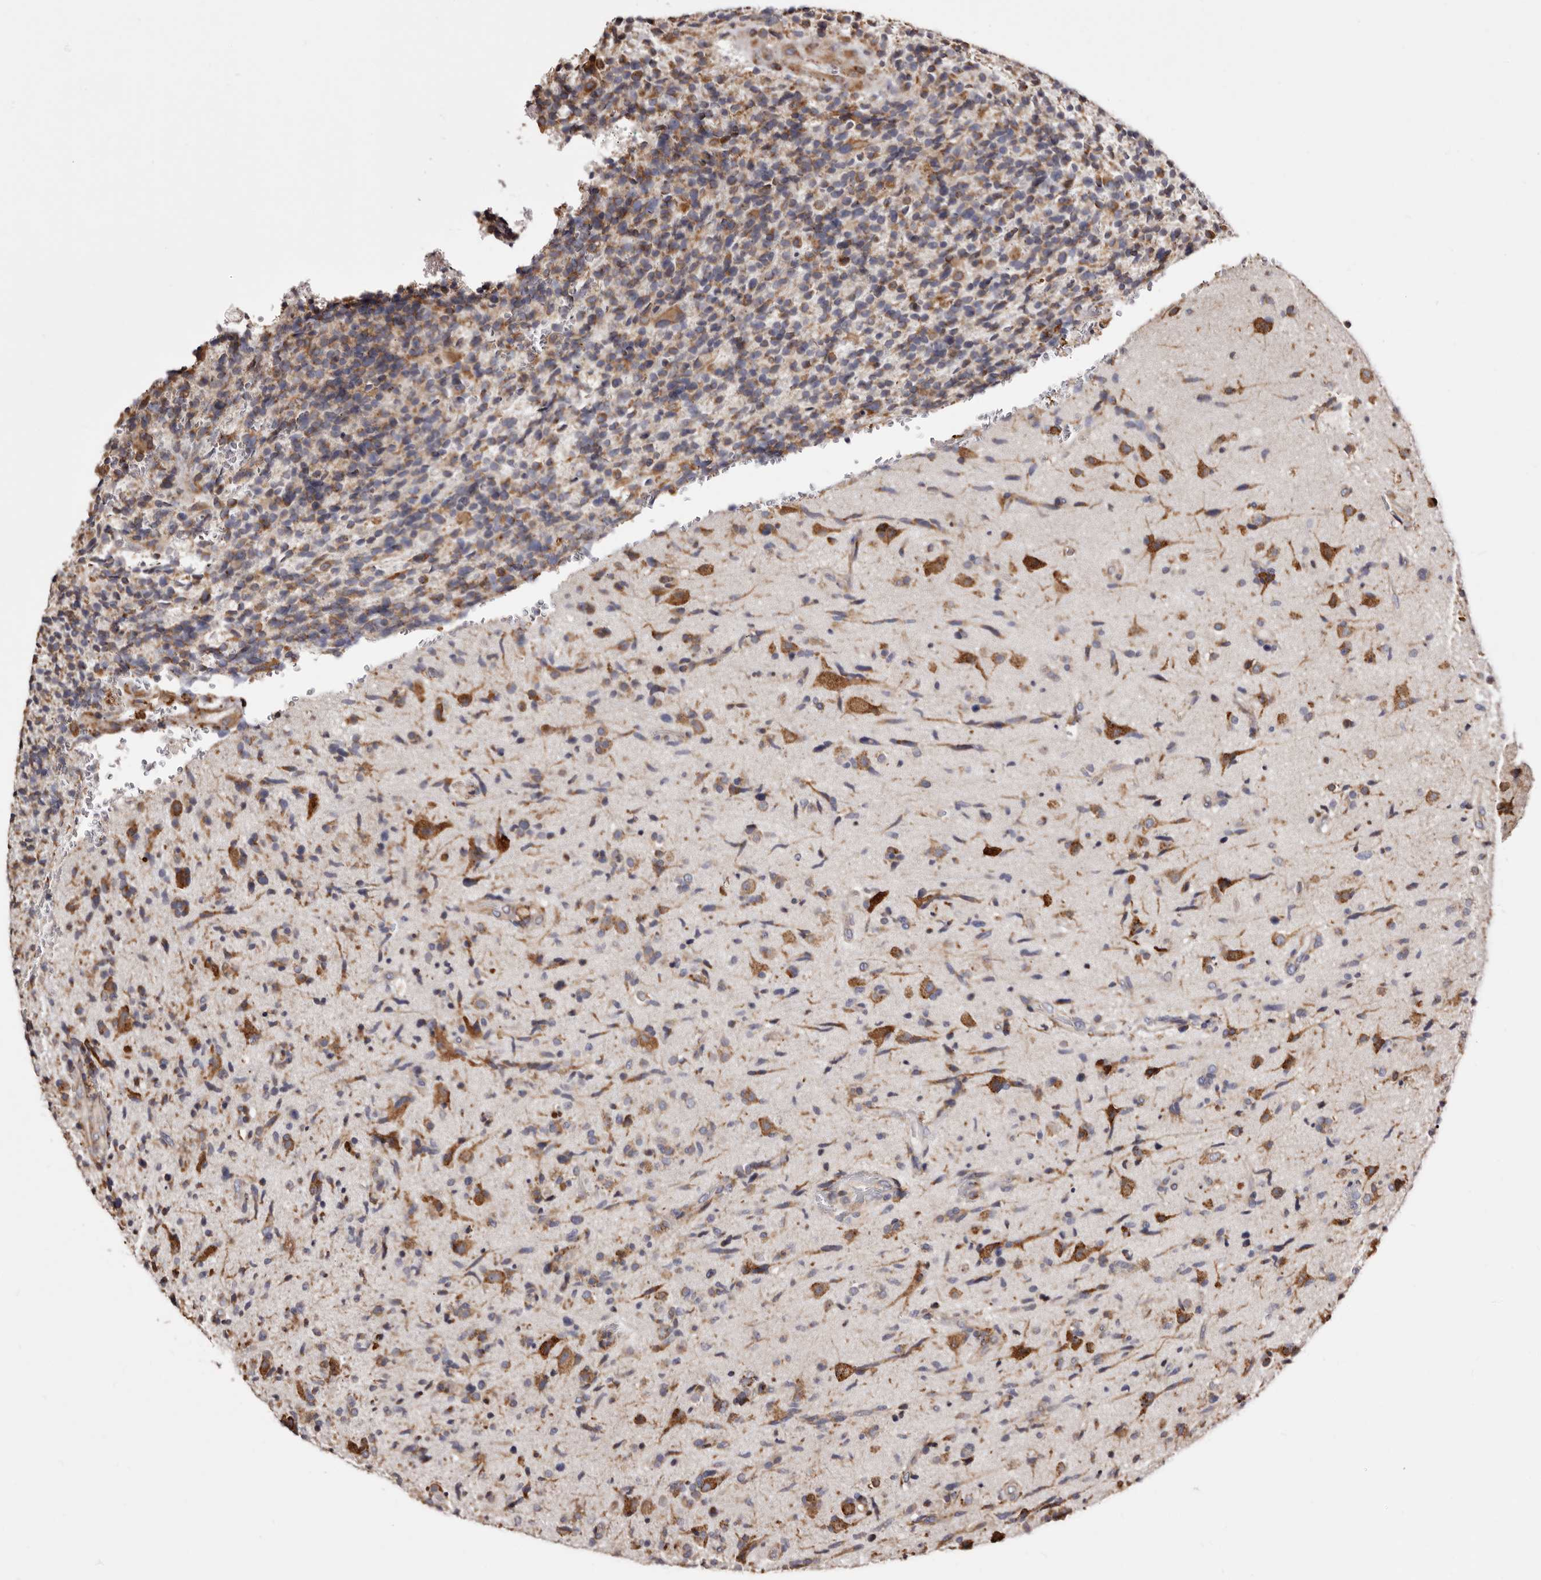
{"staining": {"intensity": "moderate", "quantity": ">75%", "location": "cytoplasmic/membranous"}, "tissue": "glioma", "cell_type": "Tumor cells", "image_type": "cancer", "snomed": [{"axis": "morphology", "description": "Glioma, malignant, High grade"}, {"axis": "topography", "description": "Brain"}], "caption": "This is a histology image of IHC staining of glioma, which shows moderate staining in the cytoplasmic/membranous of tumor cells.", "gene": "ACBD6", "patient": {"sex": "male", "age": 72}}